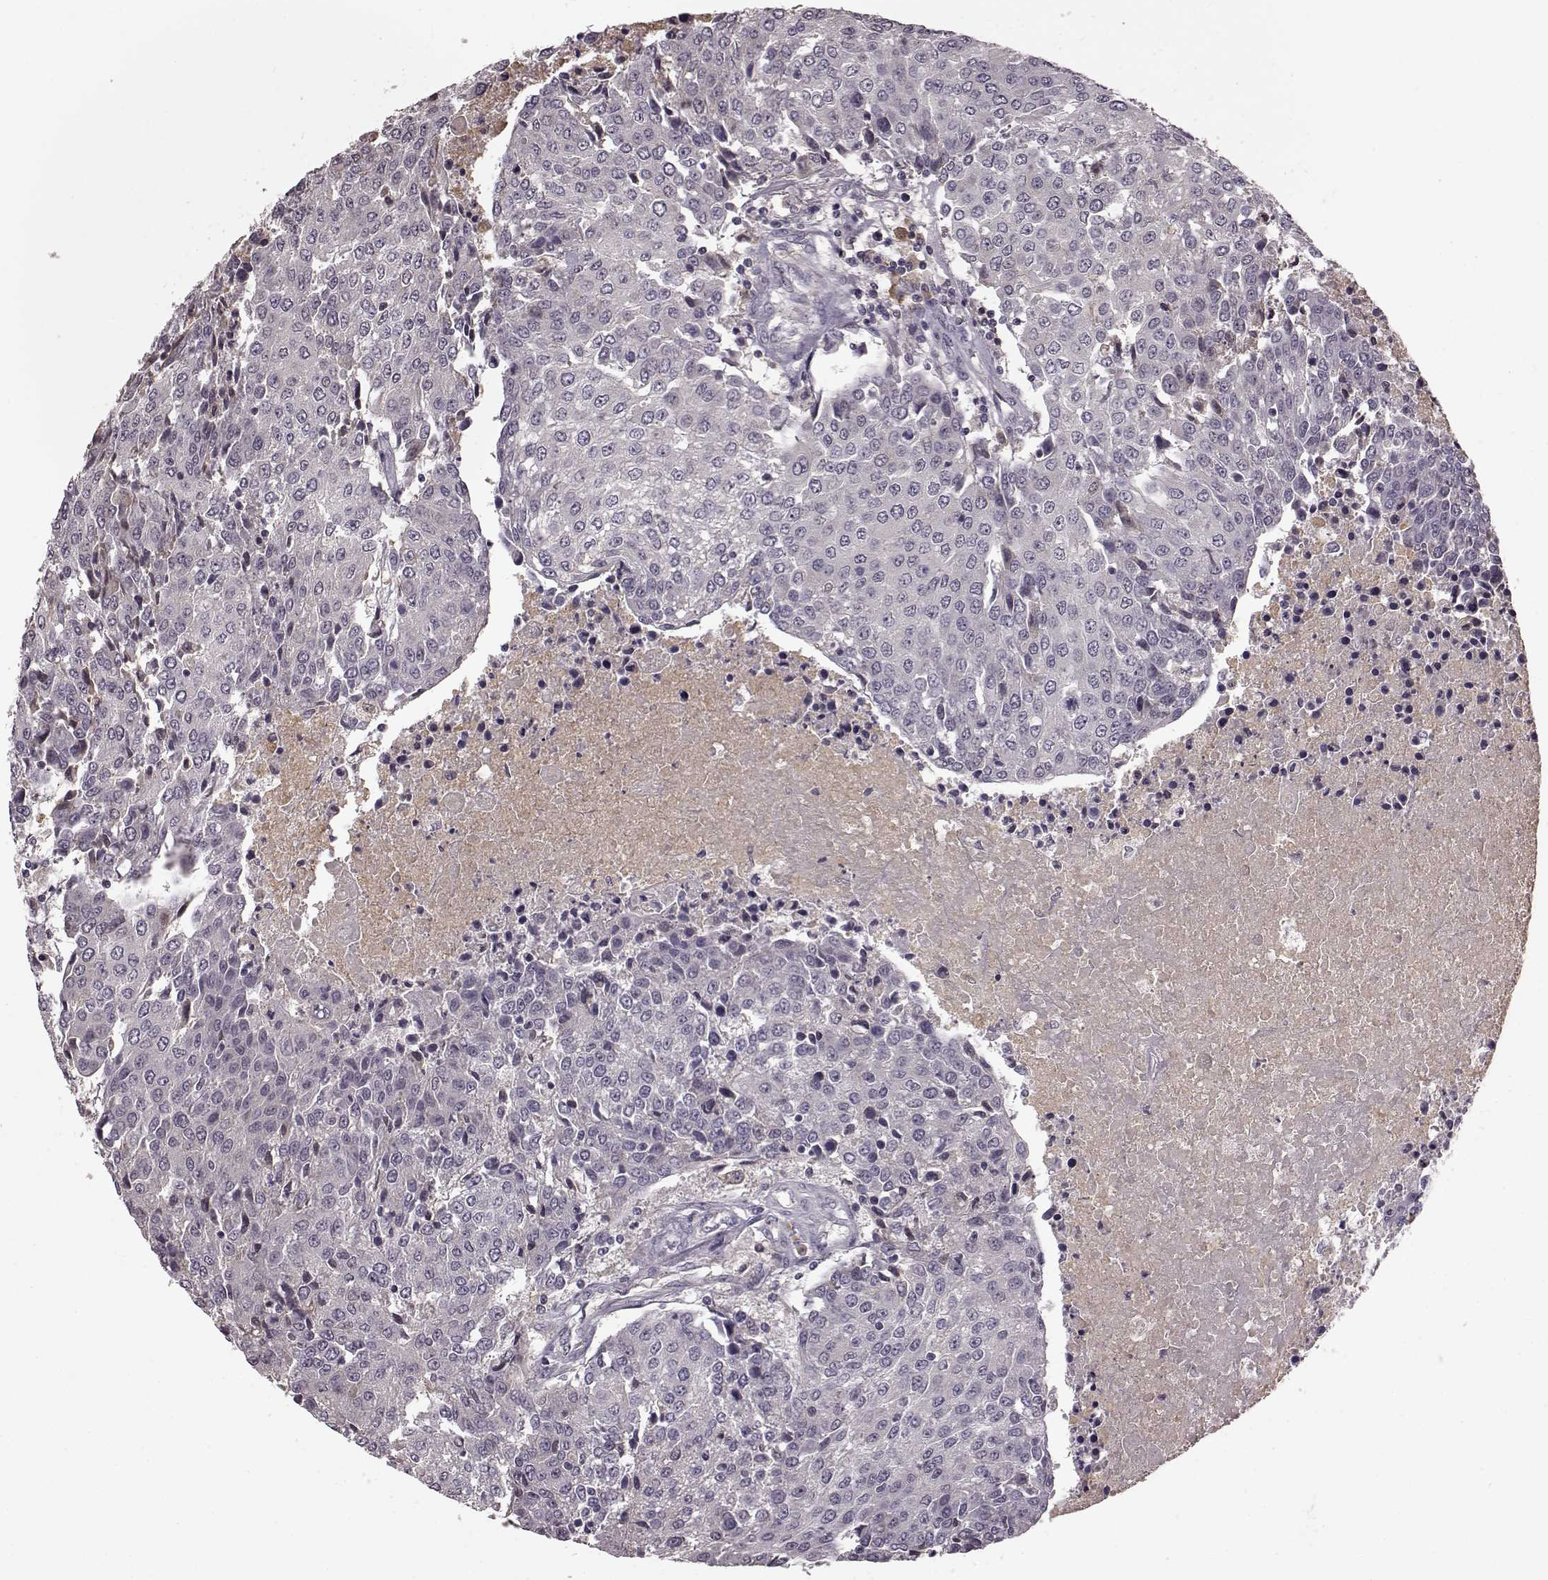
{"staining": {"intensity": "negative", "quantity": "none", "location": "none"}, "tissue": "urothelial cancer", "cell_type": "Tumor cells", "image_type": "cancer", "snomed": [{"axis": "morphology", "description": "Urothelial carcinoma, High grade"}, {"axis": "topography", "description": "Urinary bladder"}], "caption": "This is an immunohistochemistry (IHC) image of human urothelial cancer. There is no positivity in tumor cells.", "gene": "NRL", "patient": {"sex": "female", "age": 85}}